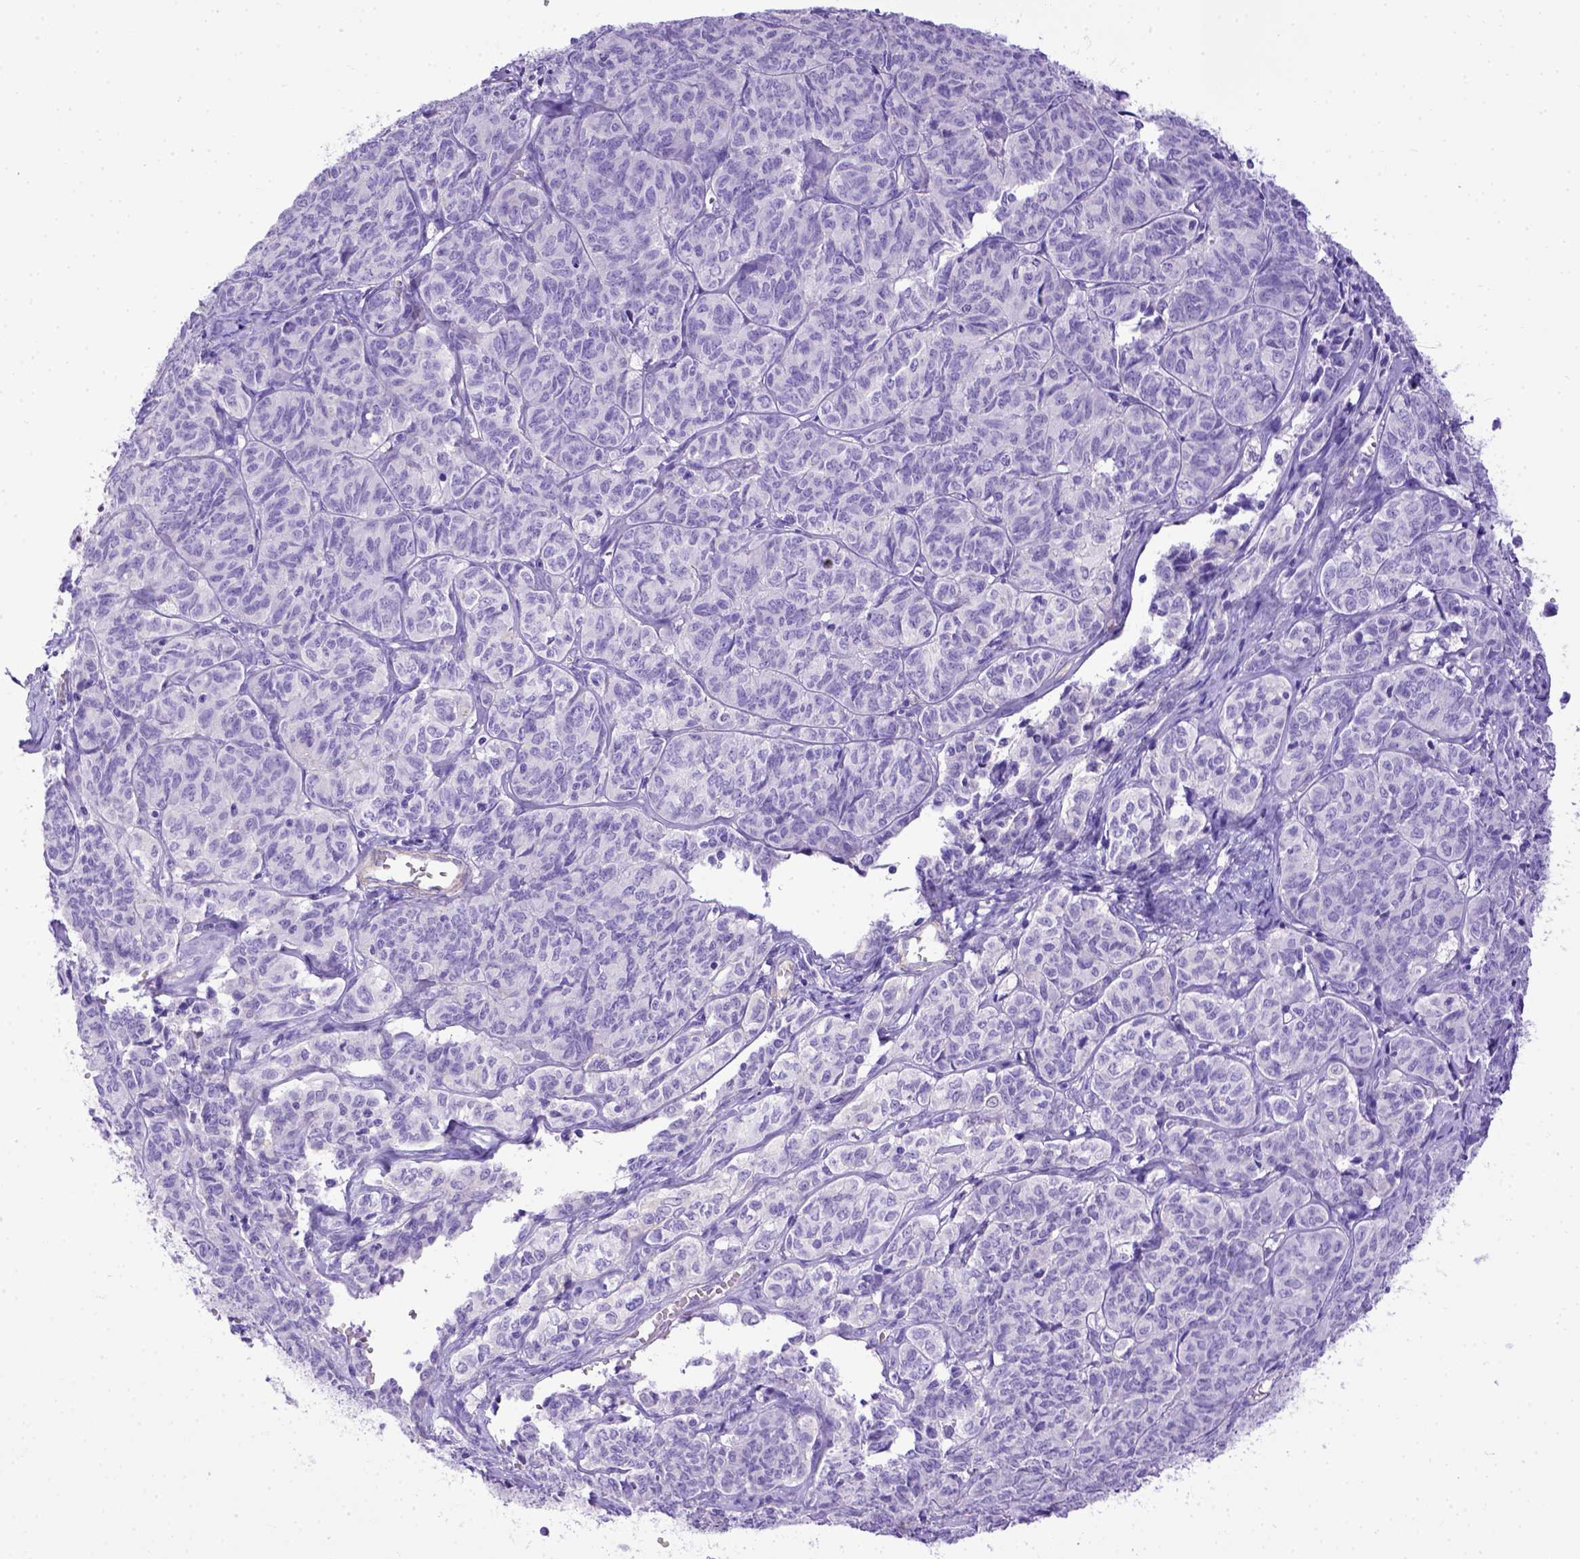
{"staining": {"intensity": "negative", "quantity": "none", "location": "none"}, "tissue": "ovarian cancer", "cell_type": "Tumor cells", "image_type": "cancer", "snomed": [{"axis": "morphology", "description": "Carcinoma, endometroid"}, {"axis": "topography", "description": "Ovary"}], "caption": "Tumor cells are negative for brown protein staining in ovarian cancer.", "gene": "LRRC18", "patient": {"sex": "female", "age": 80}}